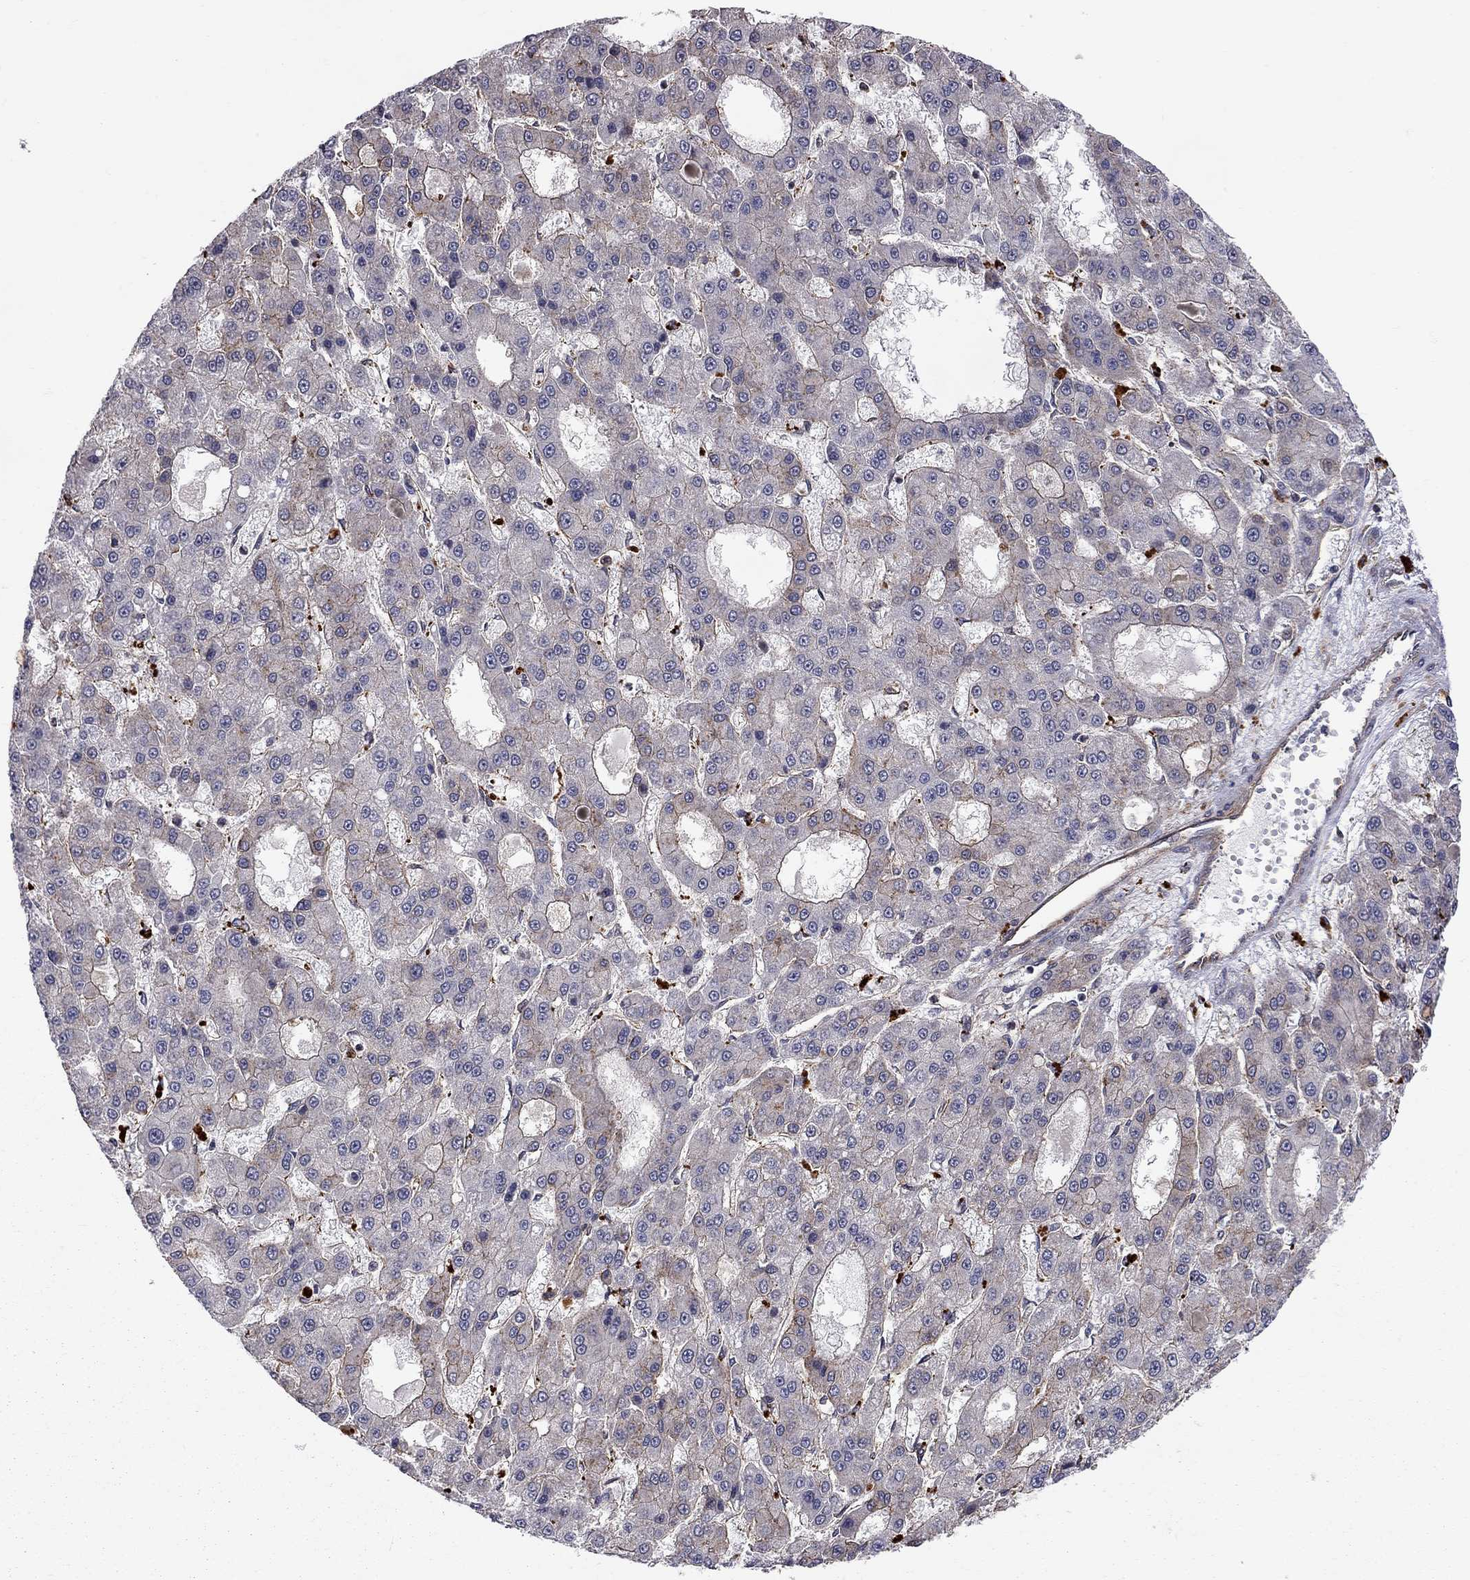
{"staining": {"intensity": "moderate", "quantity": "<25%", "location": "cytoplasmic/membranous"}, "tissue": "liver cancer", "cell_type": "Tumor cells", "image_type": "cancer", "snomed": [{"axis": "morphology", "description": "Carcinoma, Hepatocellular, NOS"}, {"axis": "topography", "description": "Liver"}], "caption": "Protein staining of liver cancer (hepatocellular carcinoma) tissue demonstrates moderate cytoplasmic/membranous staining in about <25% of tumor cells.", "gene": "RASEF", "patient": {"sex": "male", "age": 70}}